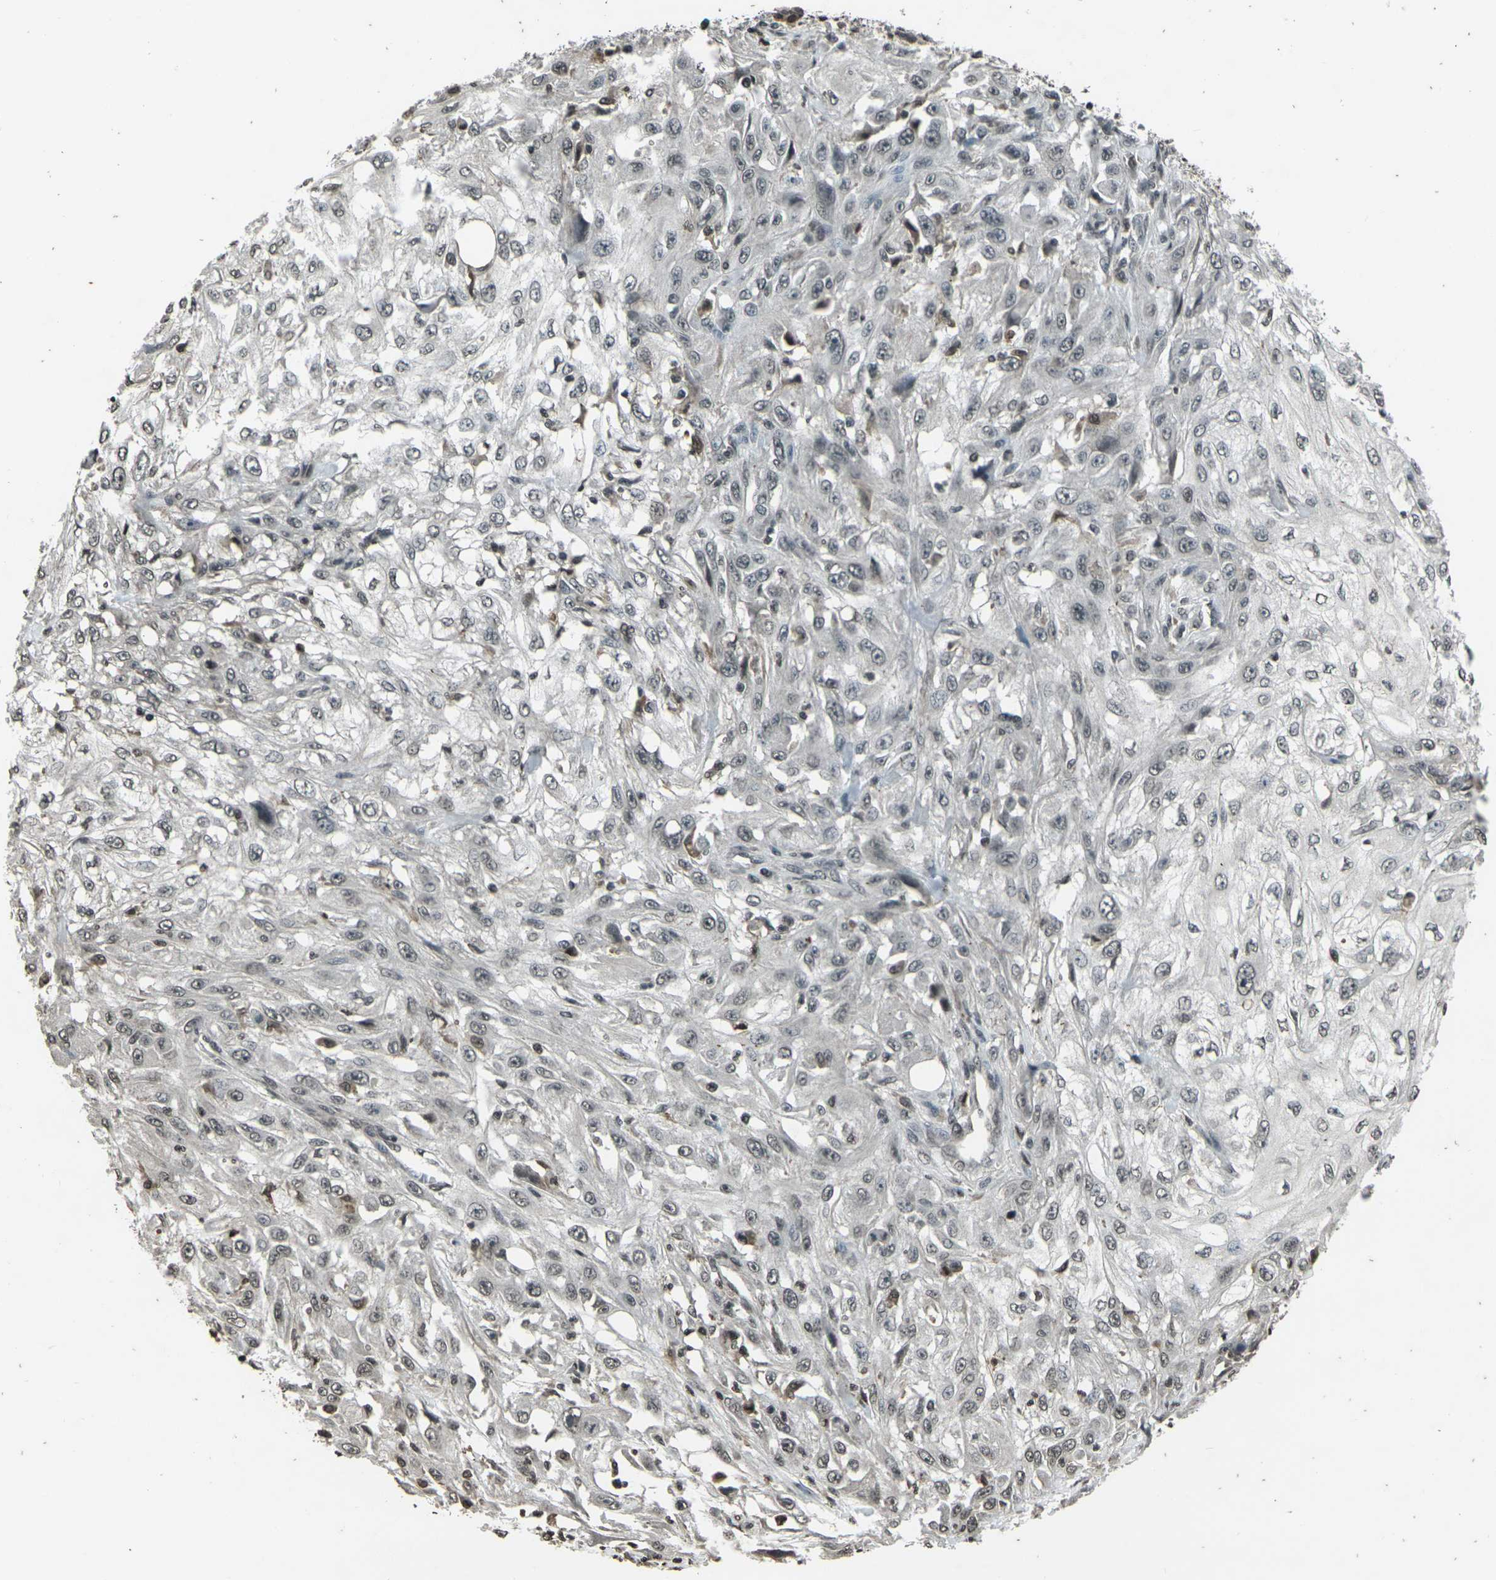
{"staining": {"intensity": "weak", "quantity": "<25%", "location": "nuclear"}, "tissue": "skin cancer", "cell_type": "Tumor cells", "image_type": "cancer", "snomed": [{"axis": "morphology", "description": "Squamous cell carcinoma, NOS"}, {"axis": "topography", "description": "Skin"}], "caption": "A photomicrograph of squamous cell carcinoma (skin) stained for a protein exhibits no brown staining in tumor cells.", "gene": "PRPF8", "patient": {"sex": "male", "age": 75}}